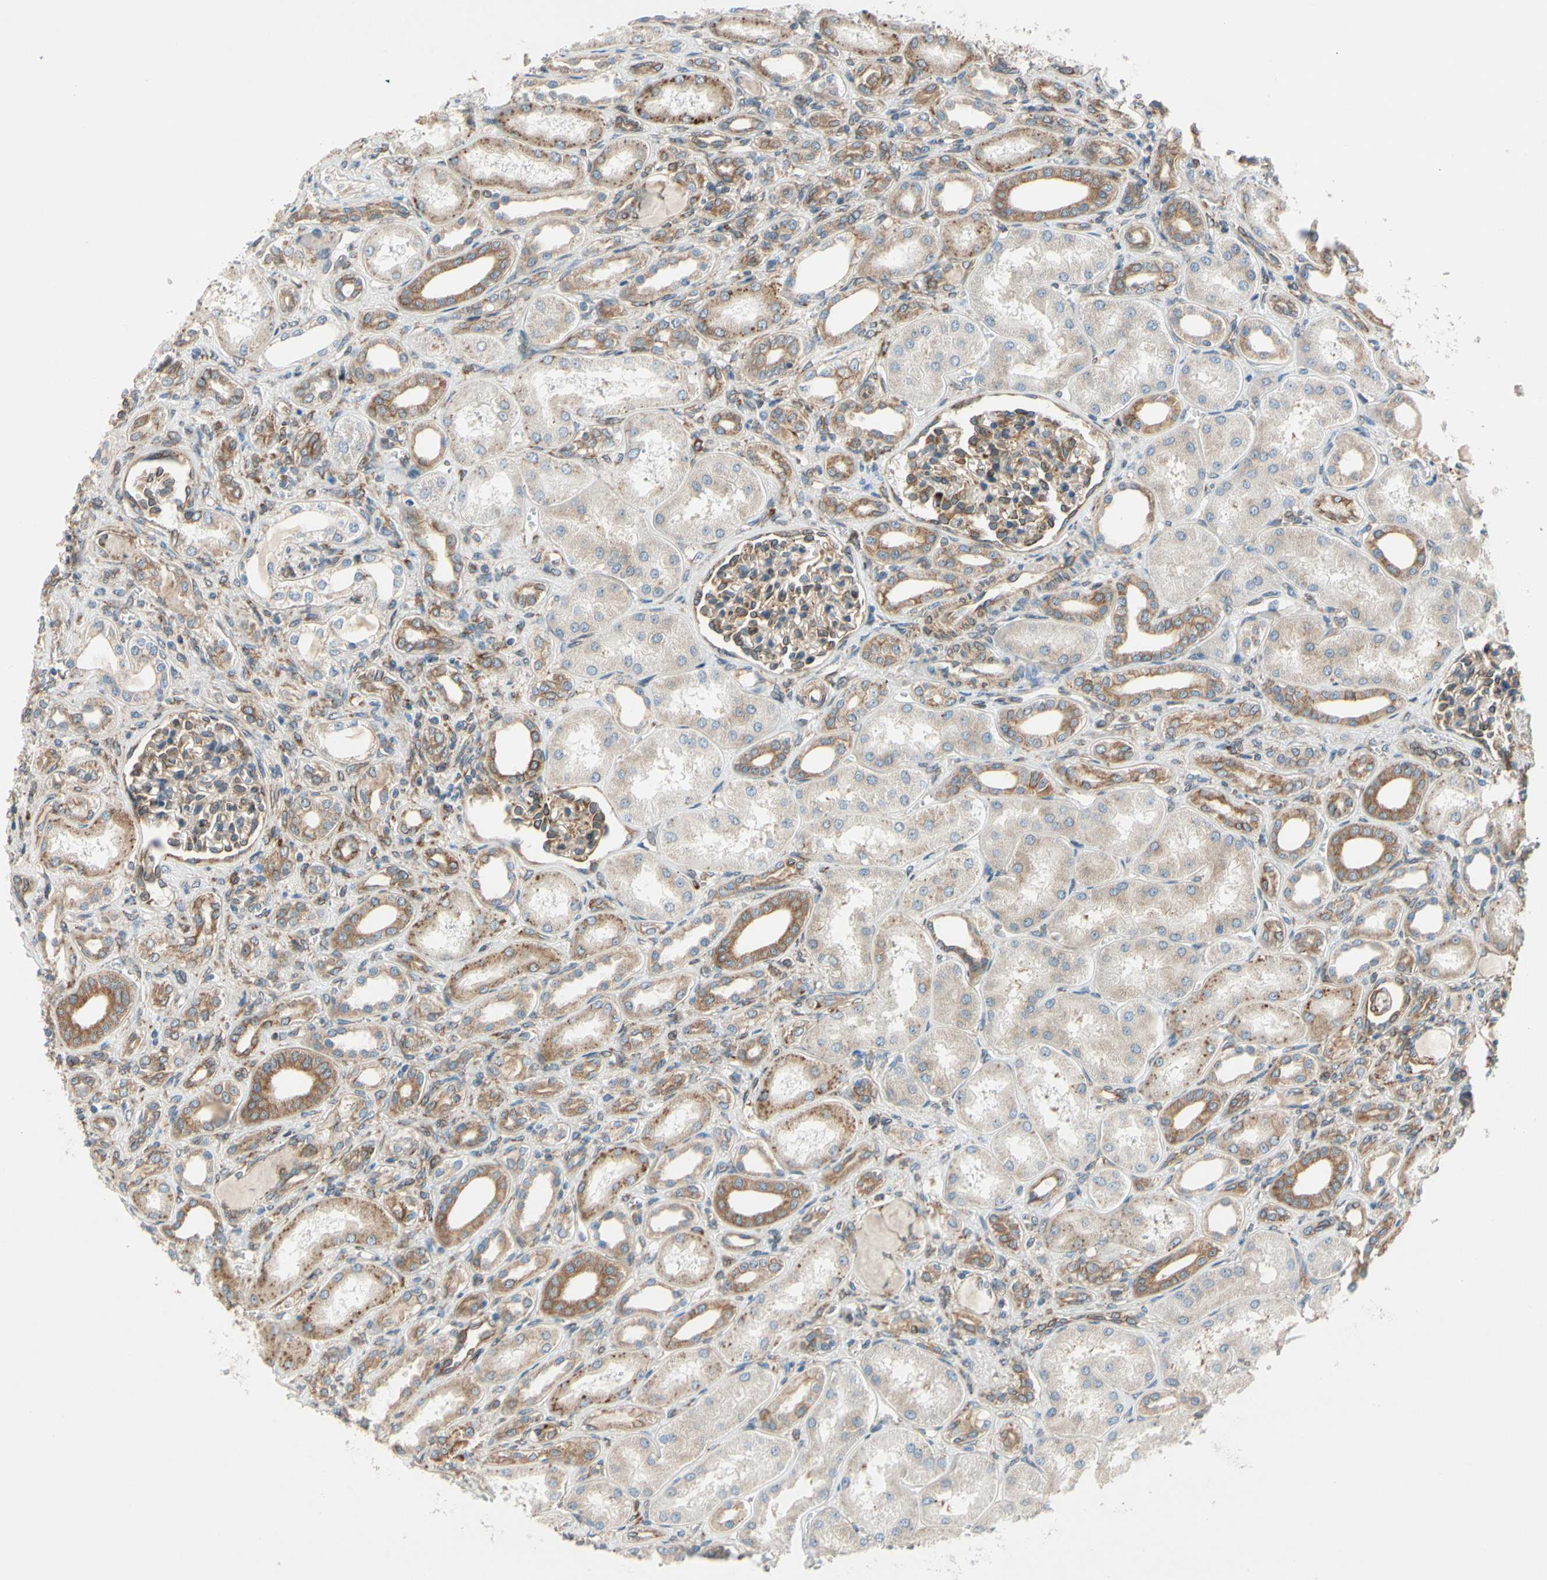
{"staining": {"intensity": "moderate", "quantity": "<25%", "location": "cytoplasmic/membranous"}, "tissue": "kidney", "cell_type": "Cells in glomeruli", "image_type": "normal", "snomed": [{"axis": "morphology", "description": "Normal tissue, NOS"}, {"axis": "topography", "description": "Kidney"}], "caption": "About <25% of cells in glomeruli in unremarkable human kidney display moderate cytoplasmic/membranous protein staining as visualized by brown immunohistochemical staining.", "gene": "CLCC1", "patient": {"sex": "male", "age": 7}}